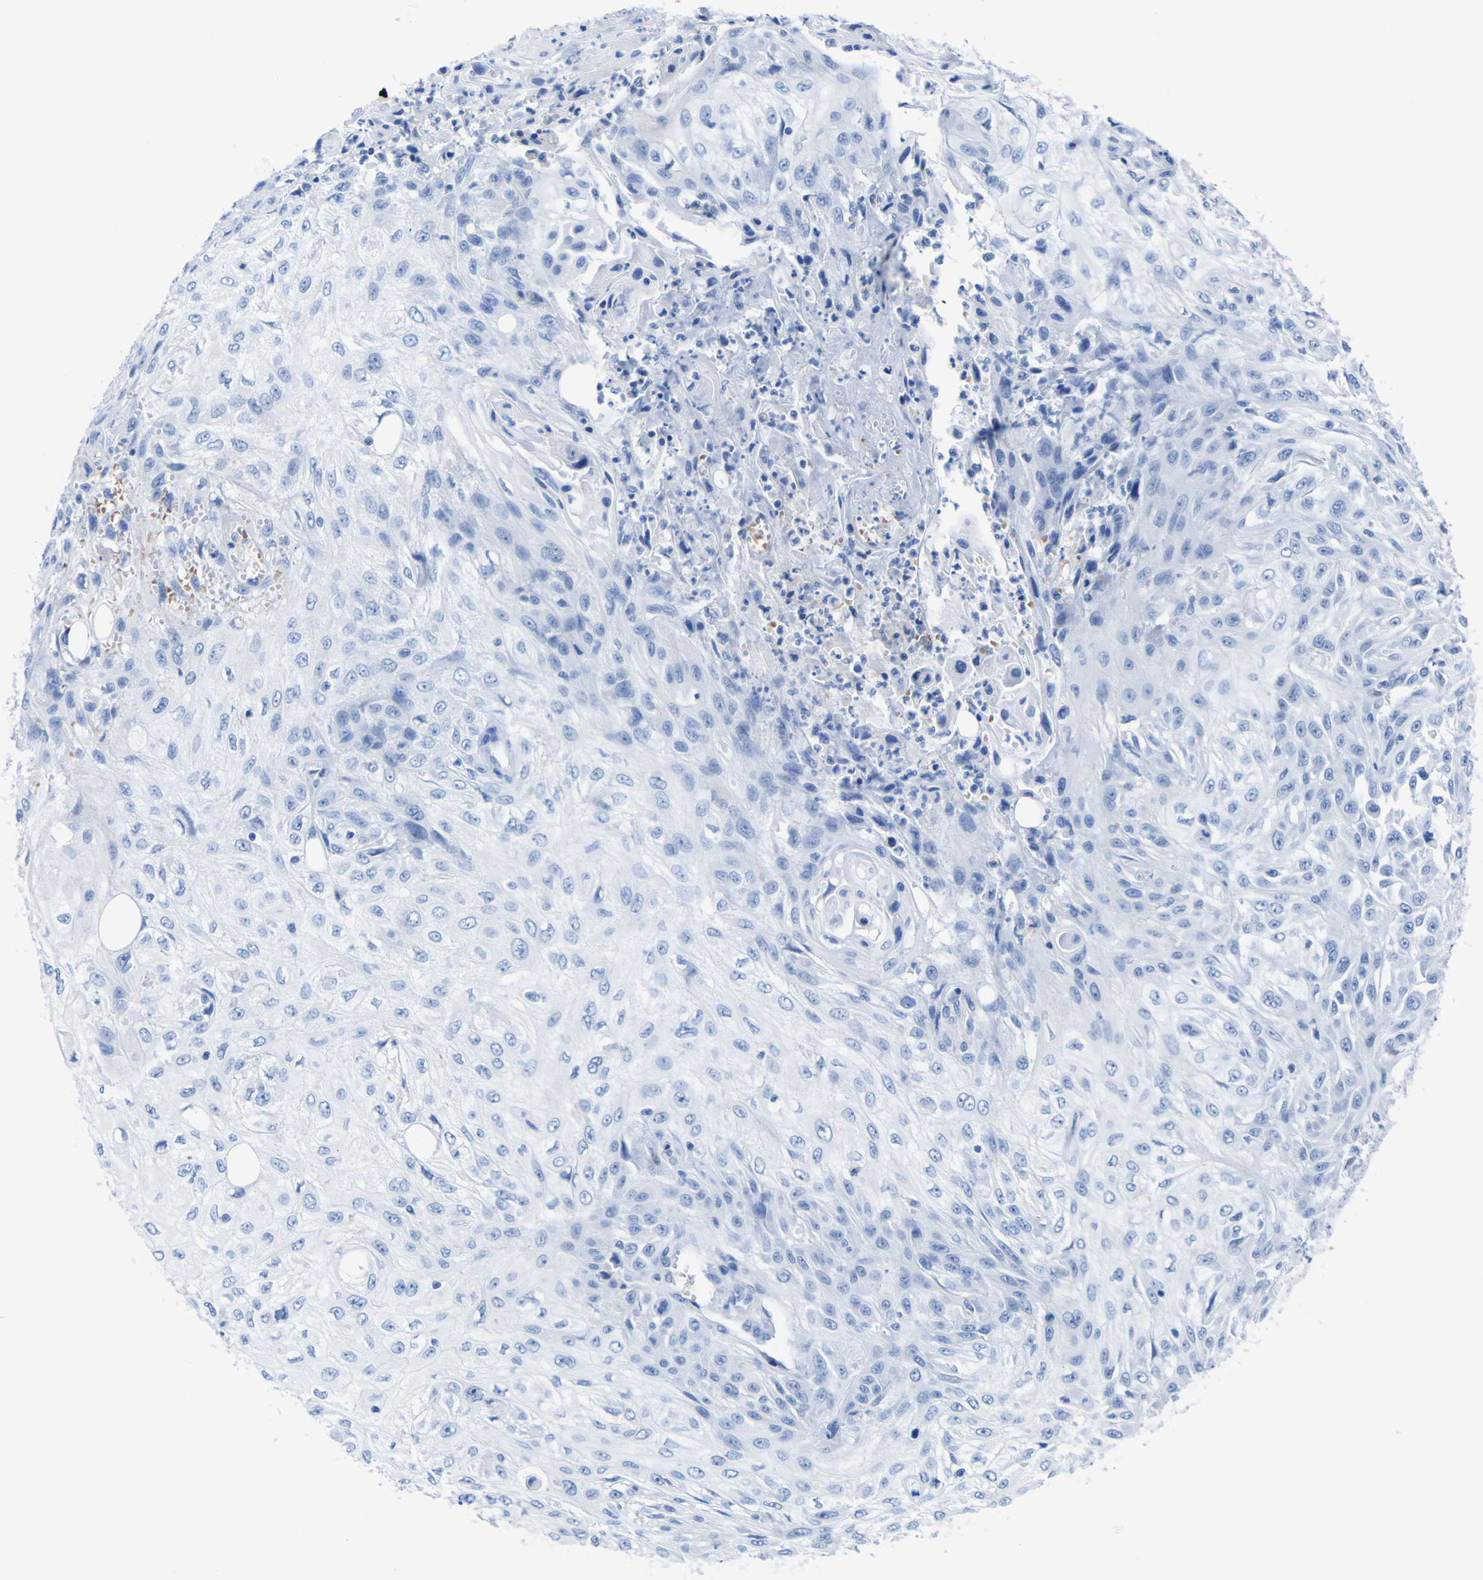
{"staining": {"intensity": "negative", "quantity": "none", "location": "none"}, "tissue": "skin cancer", "cell_type": "Tumor cells", "image_type": "cancer", "snomed": [{"axis": "morphology", "description": "Squamous cell carcinoma, NOS"}, {"axis": "topography", "description": "Skin"}], "caption": "Protein analysis of skin cancer displays no significant expression in tumor cells.", "gene": "DACH1", "patient": {"sex": "male", "age": 75}}